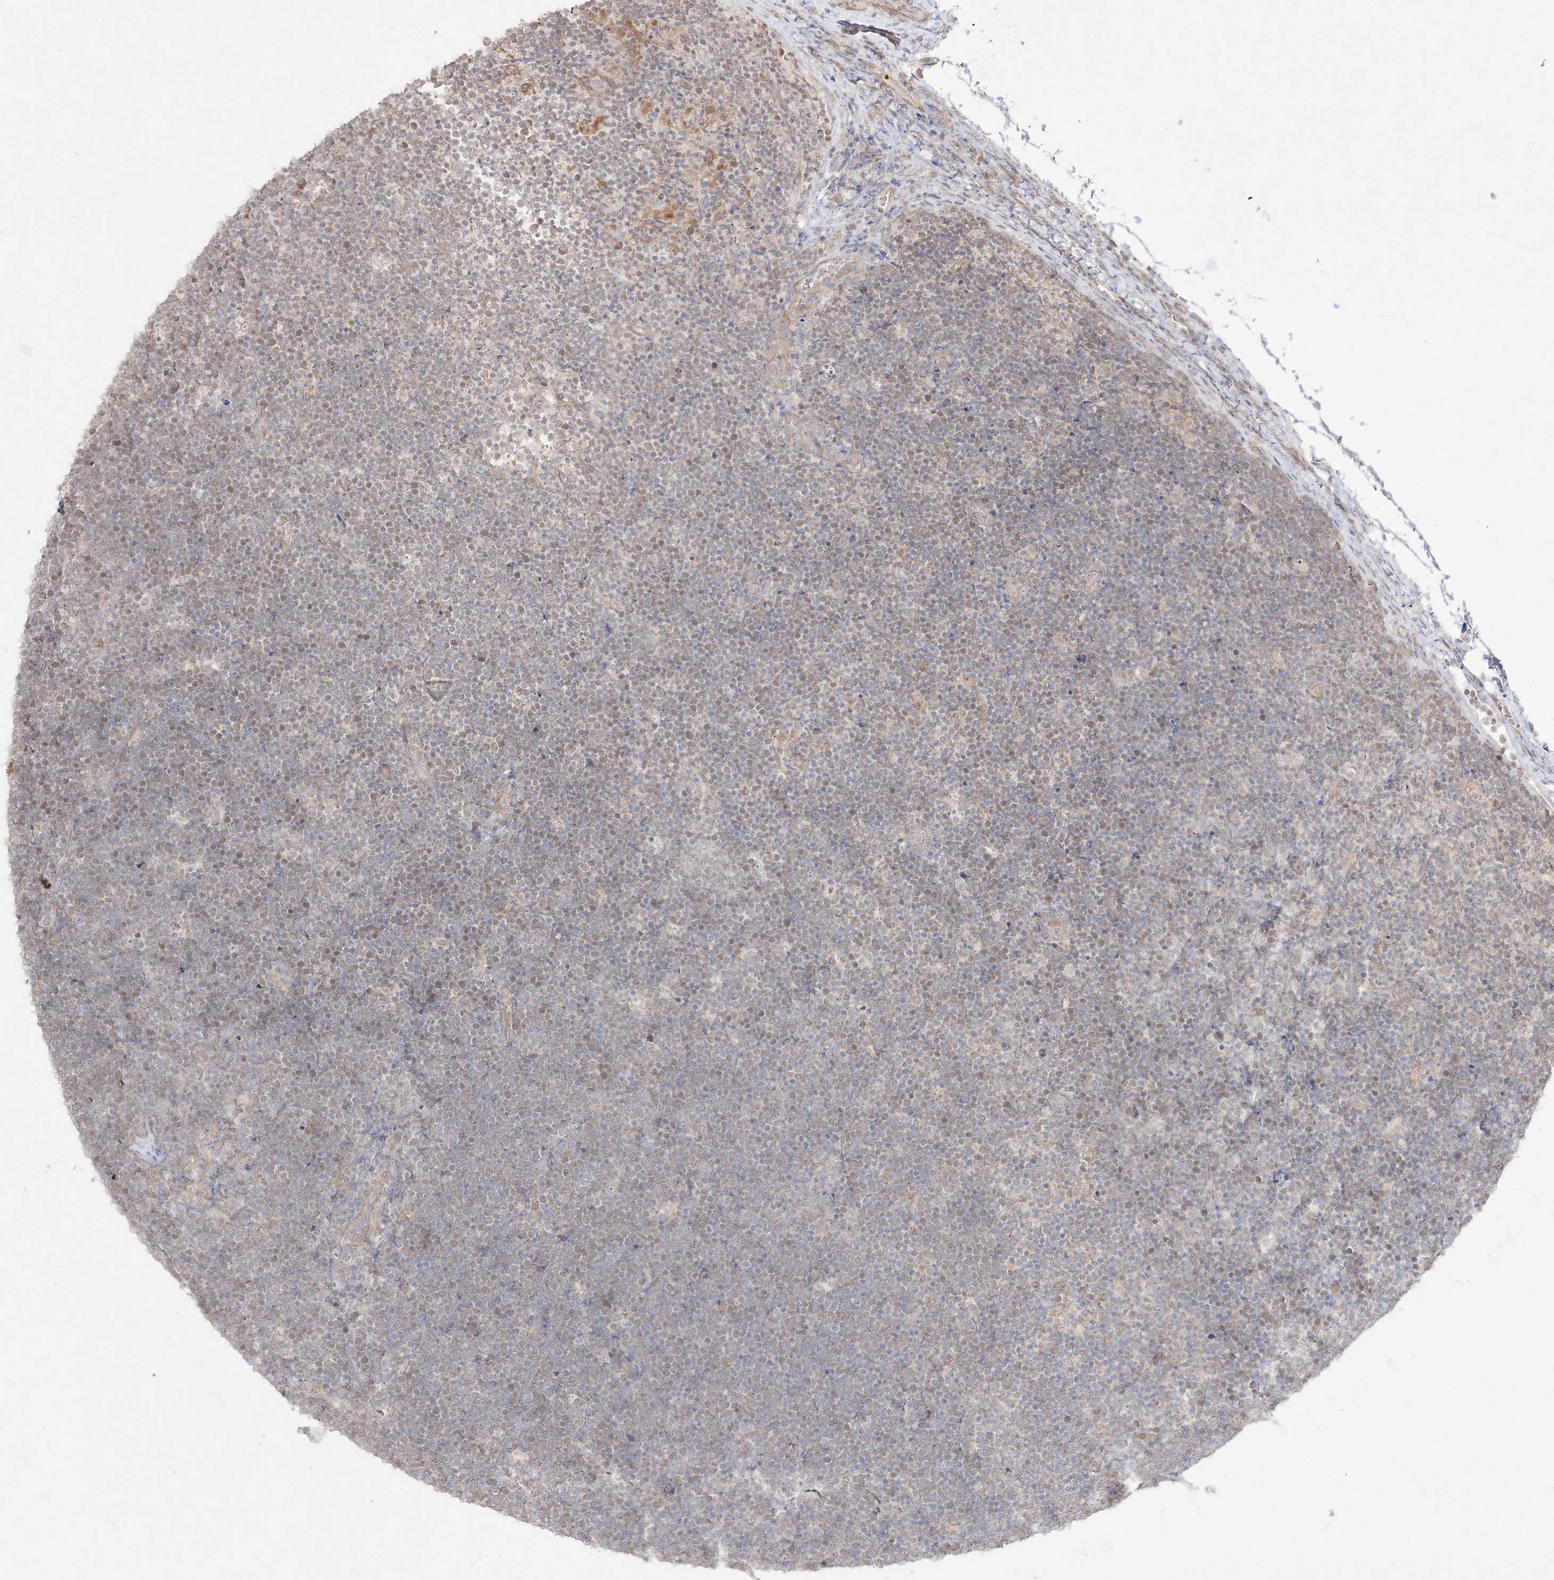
{"staining": {"intensity": "weak", "quantity": "25%-75%", "location": "nuclear"}, "tissue": "lymphoma", "cell_type": "Tumor cells", "image_type": "cancer", "snomed": [{"axis": "morphology", "description": "Malignant lymphoma, non-Hodgkin's type, High grade"}, {"axis": "topography", "description": "Lymph node"}], "caption": "Approximately 25%-75% of tumor cells in human high-grade malignant lymphoma, non-Hodgkin's type exhibit weak nuclear protein staining as visualized by brown immunohistochemical staining.", "gene": "SH3BP4", "patient": {"sex": "male", "age": 13}}